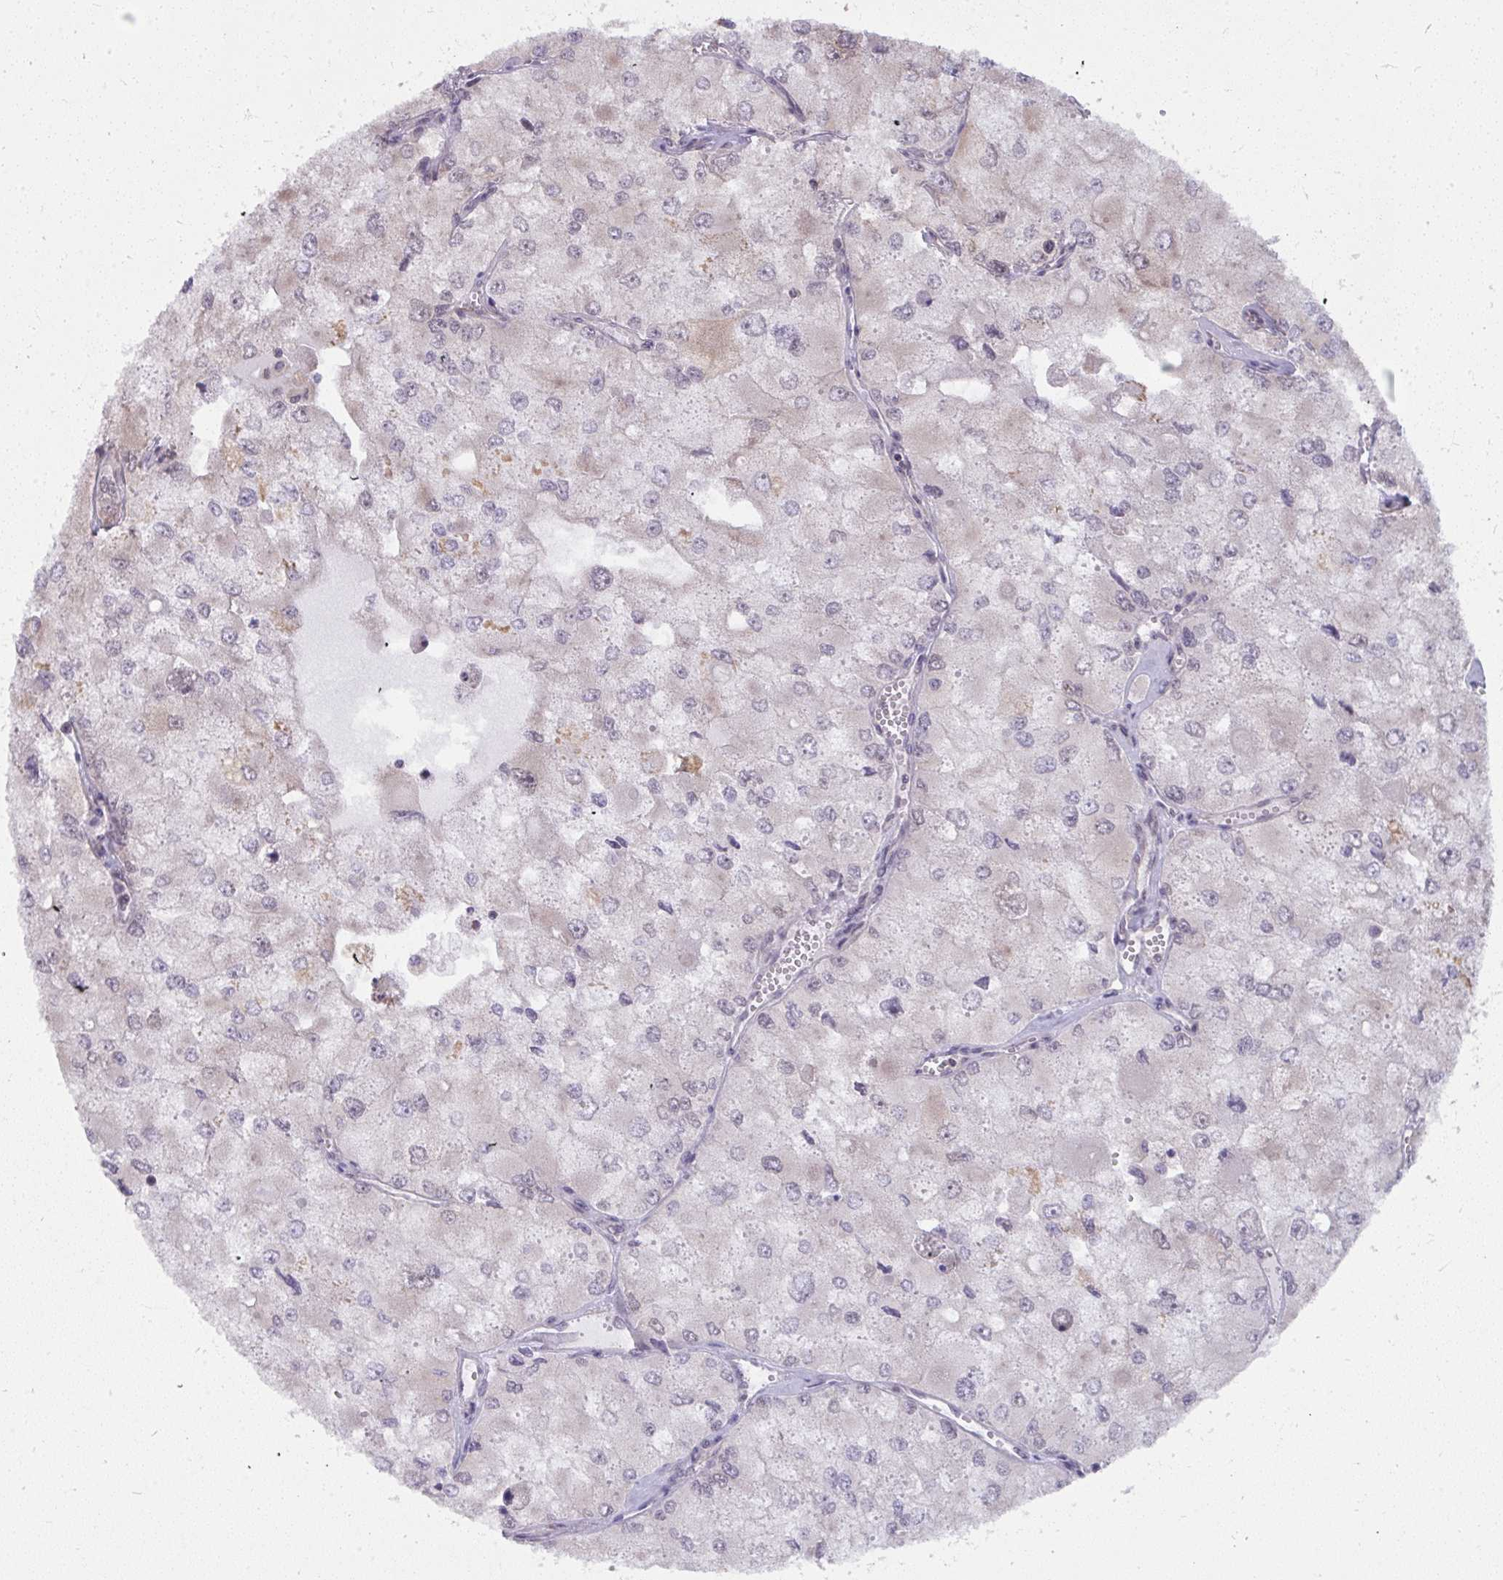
{"staining": {"intensity": "weak", "quantity": "<25%", "location": "cytoplasmic/membranous"}, "tissue": "renal cancer", "cell_type": "Tumor cells", "image_type": "cancer", "snomed": [{"axis": "morphology", "description": "Adenocarcinoma, NOS"}, {"axis": "topography", "description": "Kidney"}], "caption": "This is a micrograph of immunohistochemistry (IHC) staining of renal cancer (adenocarcinoma), which shows no expression in tumor cells. (DAB (3,3'-diaminobenzidine) immunohistochemistry (IHC) visualized using brightfield microscopy, high magnification).", "gene": "NMNAT1", "patient": {"sex": "female", "age": 70}}